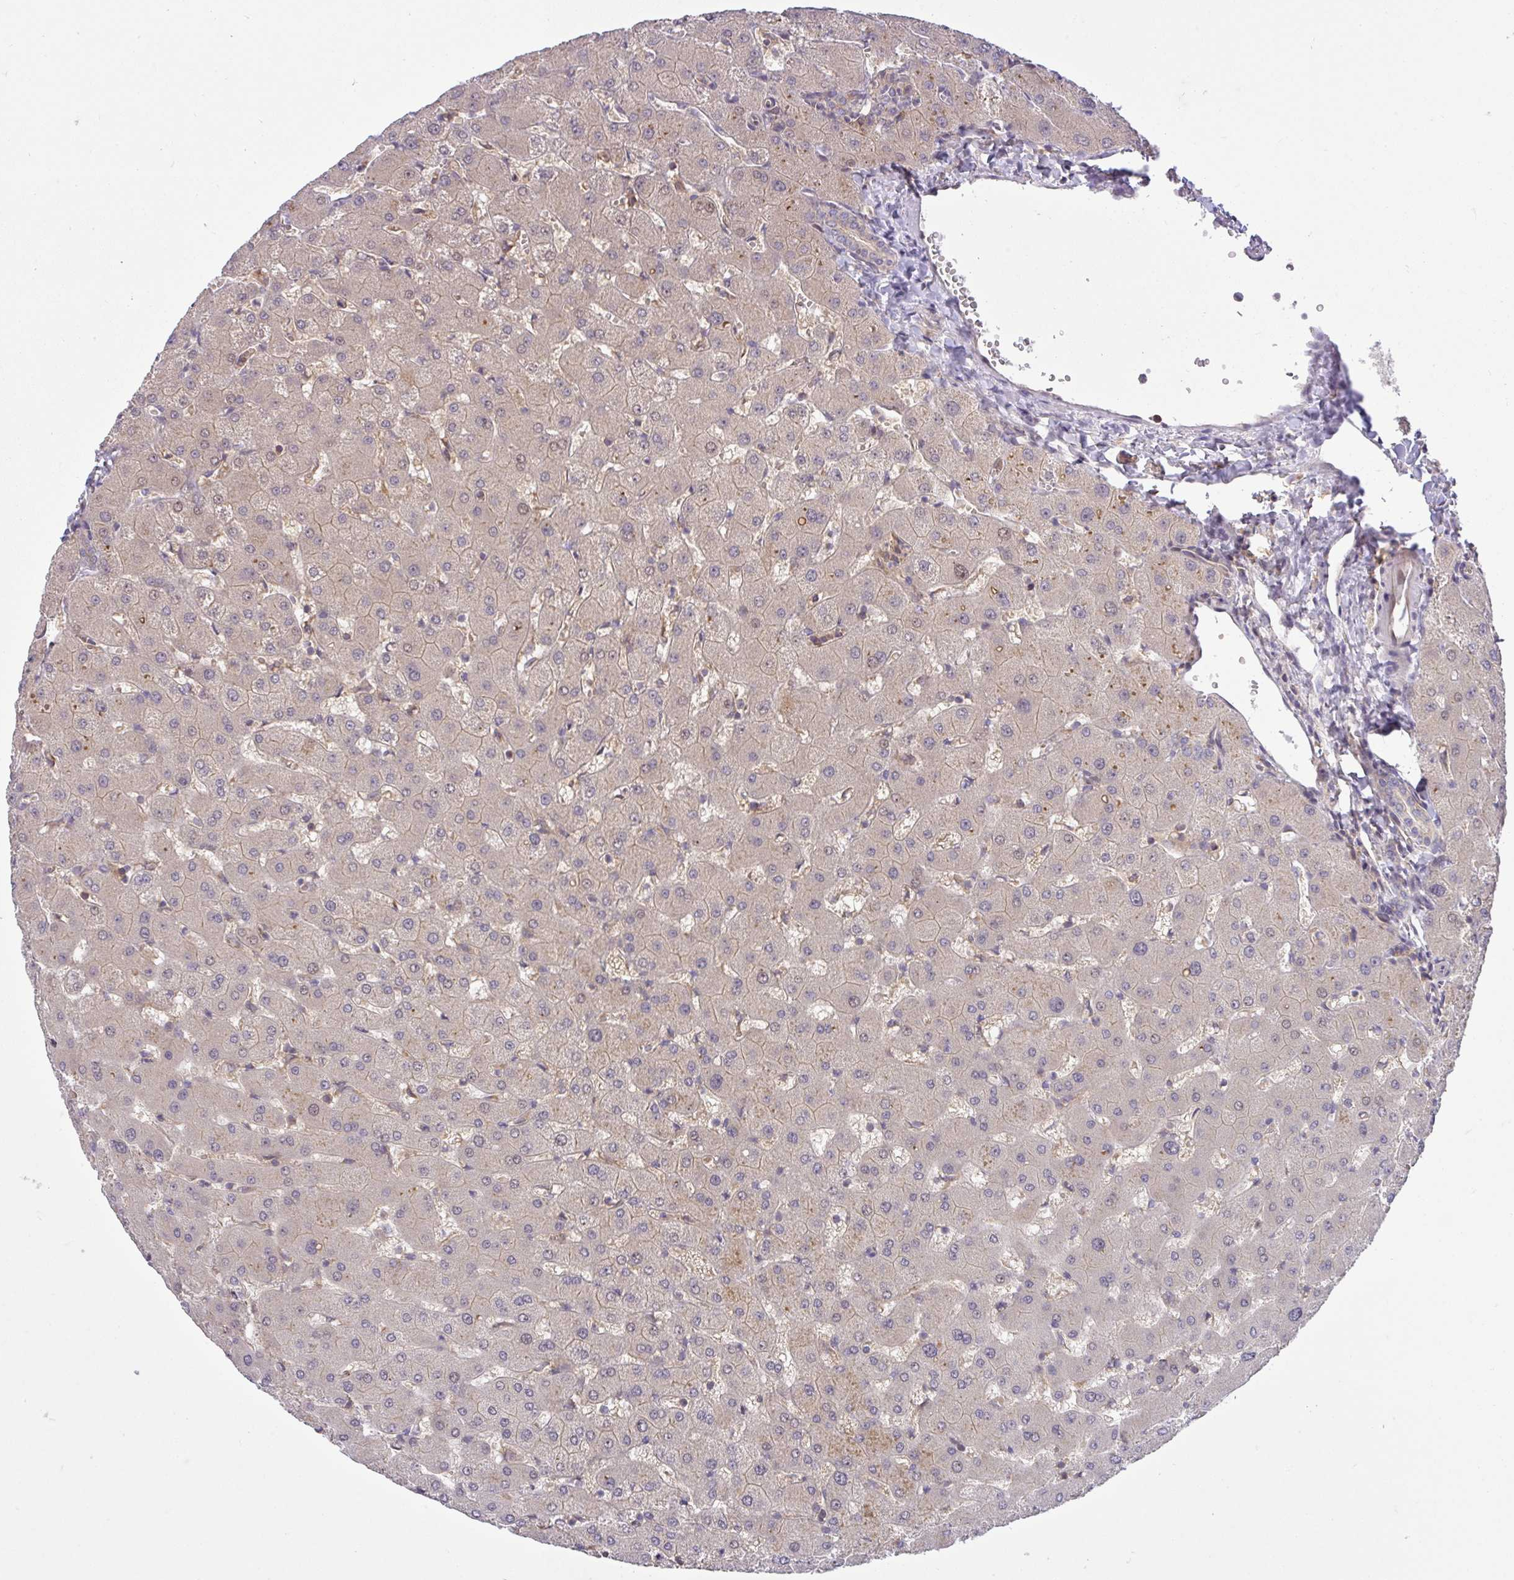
{"staining": {"intensity": "negative", "quantity": "none", "location": "none"}, "tissue": "liver", "cell_type": "Cholangiocytes", "image_type": "normal", "snomed": [{"axis": "morphology", "description": "Normal tissue, NOS"}, {"axis": "topography", "description": "Liver"}], "caption": "High magnification brightfield microscopy of normal liver stained with DAB (brown) and counterstained with hematoxylin (blue): cholangiocytes show no significant positivity. The staining was performed using DAB (3,3'-diaminobenzidine) to visualize the protein expression in brown, while the nuclei were stained in blue with hematoxylin (Magnification: 20x).", "gene": "SLC9A6", "patient": {"sex": "female", "age": 63}}